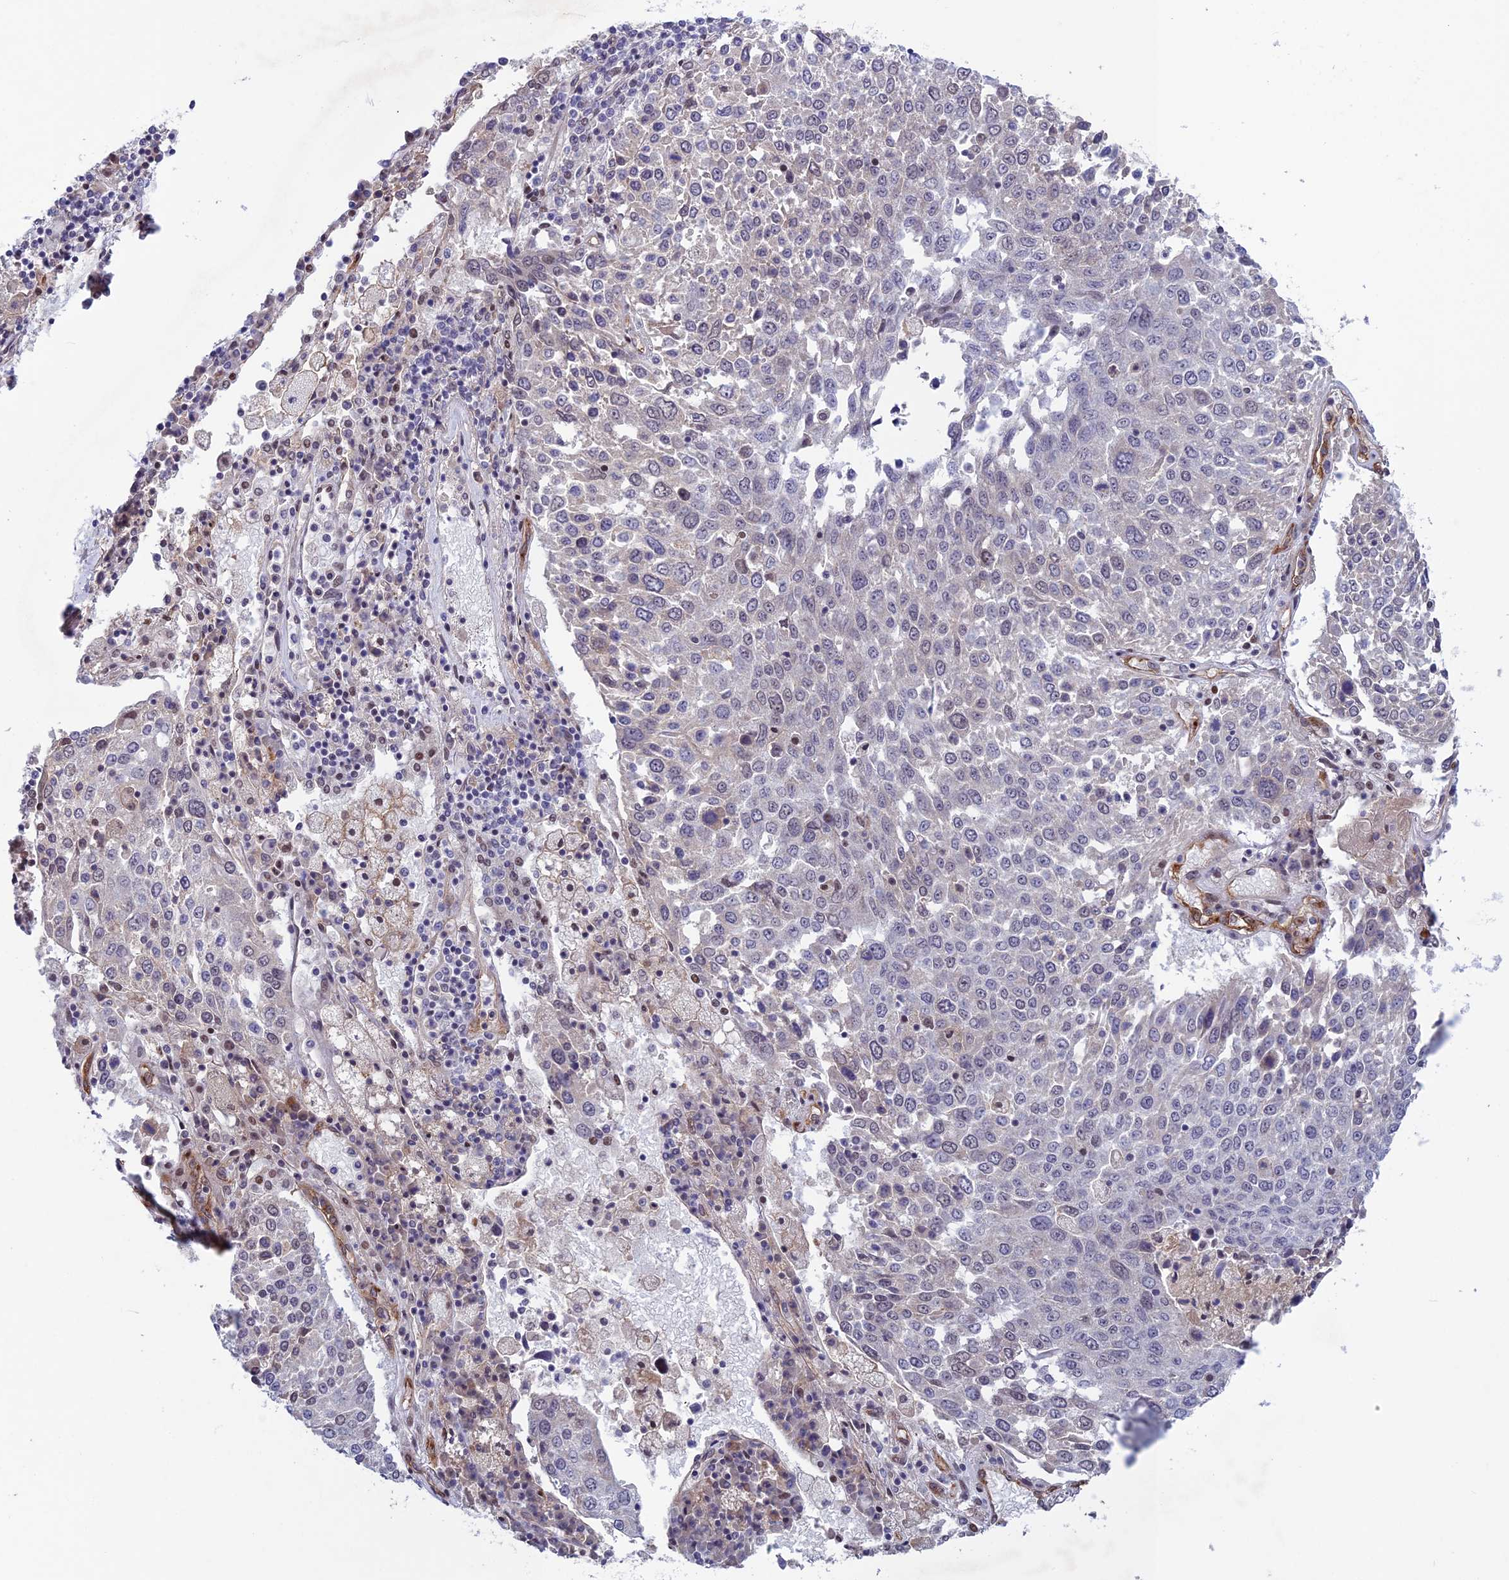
{"staining": {"intensity": "moderate", "quantity": "<25%", "location": "cytoplasmic/membranous"}, "tissue": "lung cancer", "cell_type": "Tumor cells", "image_type": "cancer", "snomed": [{"axis": "morphology", "description": "Squamous cell carcinoma, NOS"}, {"axis": "topography", "description": "Lung"}], "caption": "About <25% of tumor cells in lung squamous cell carcinoma display moderate cytoplasmic/membranous protein positivity as visualized by brown immunohistochemical staining.", "gene": "FKBPL", "patient": {"sex": "male", "age": 65}}